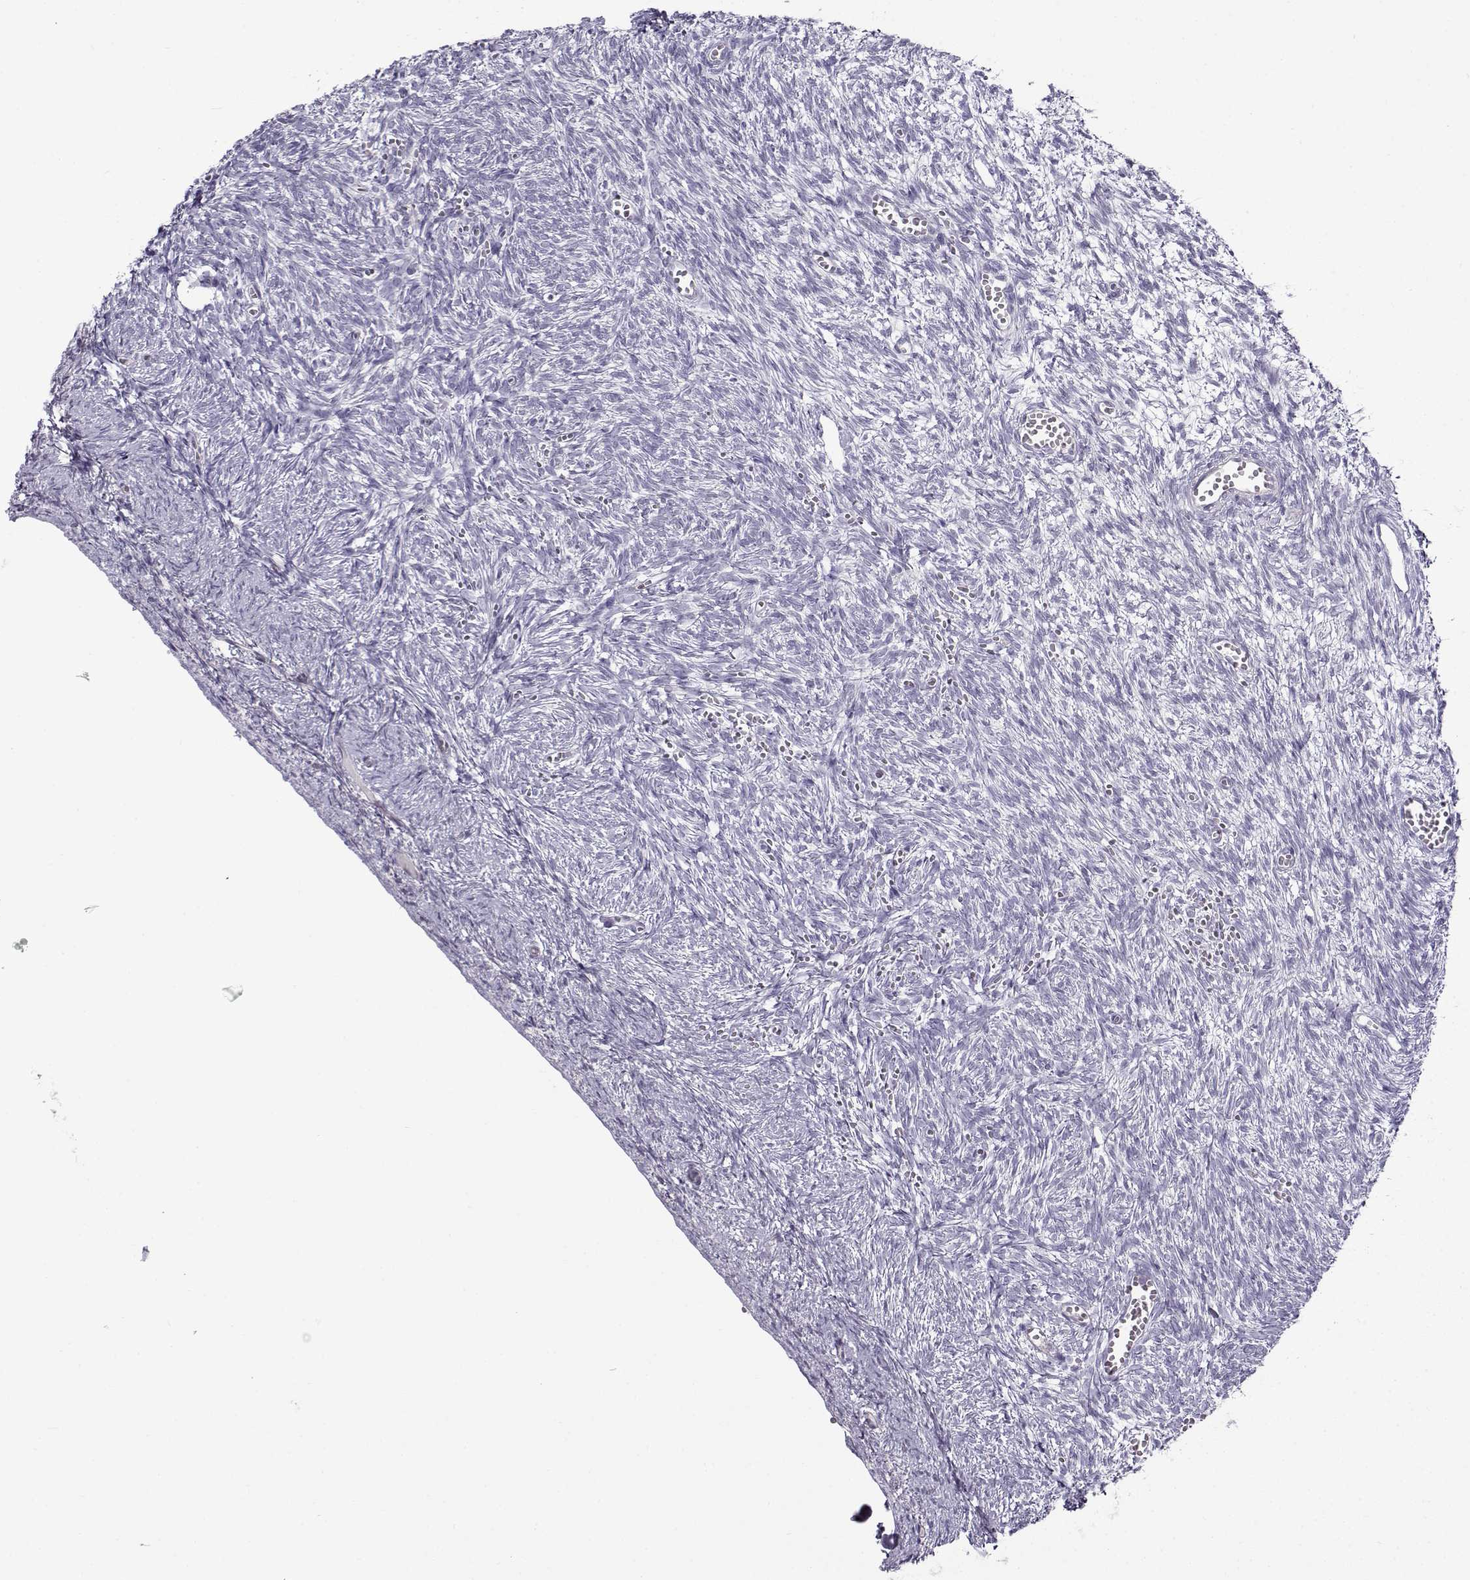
{"staining": {"intensity": "negative", "quantity": "none", "location": "none"}, "tissue": "ovary", "cell_type": "Follicle cells", "image_type": "normal", "snomed": [{"axis": "morphology", "description": "Normal tissue, NOS"}, {"axis": "topography", "description": "Ovary"}], "caption": "Immunohistochemistry (IHC) of unremarkable ovary demonstrates no expression in follicle cells.", "gene": "TEX55", "patient": {"sex": "female", "age": 43}}